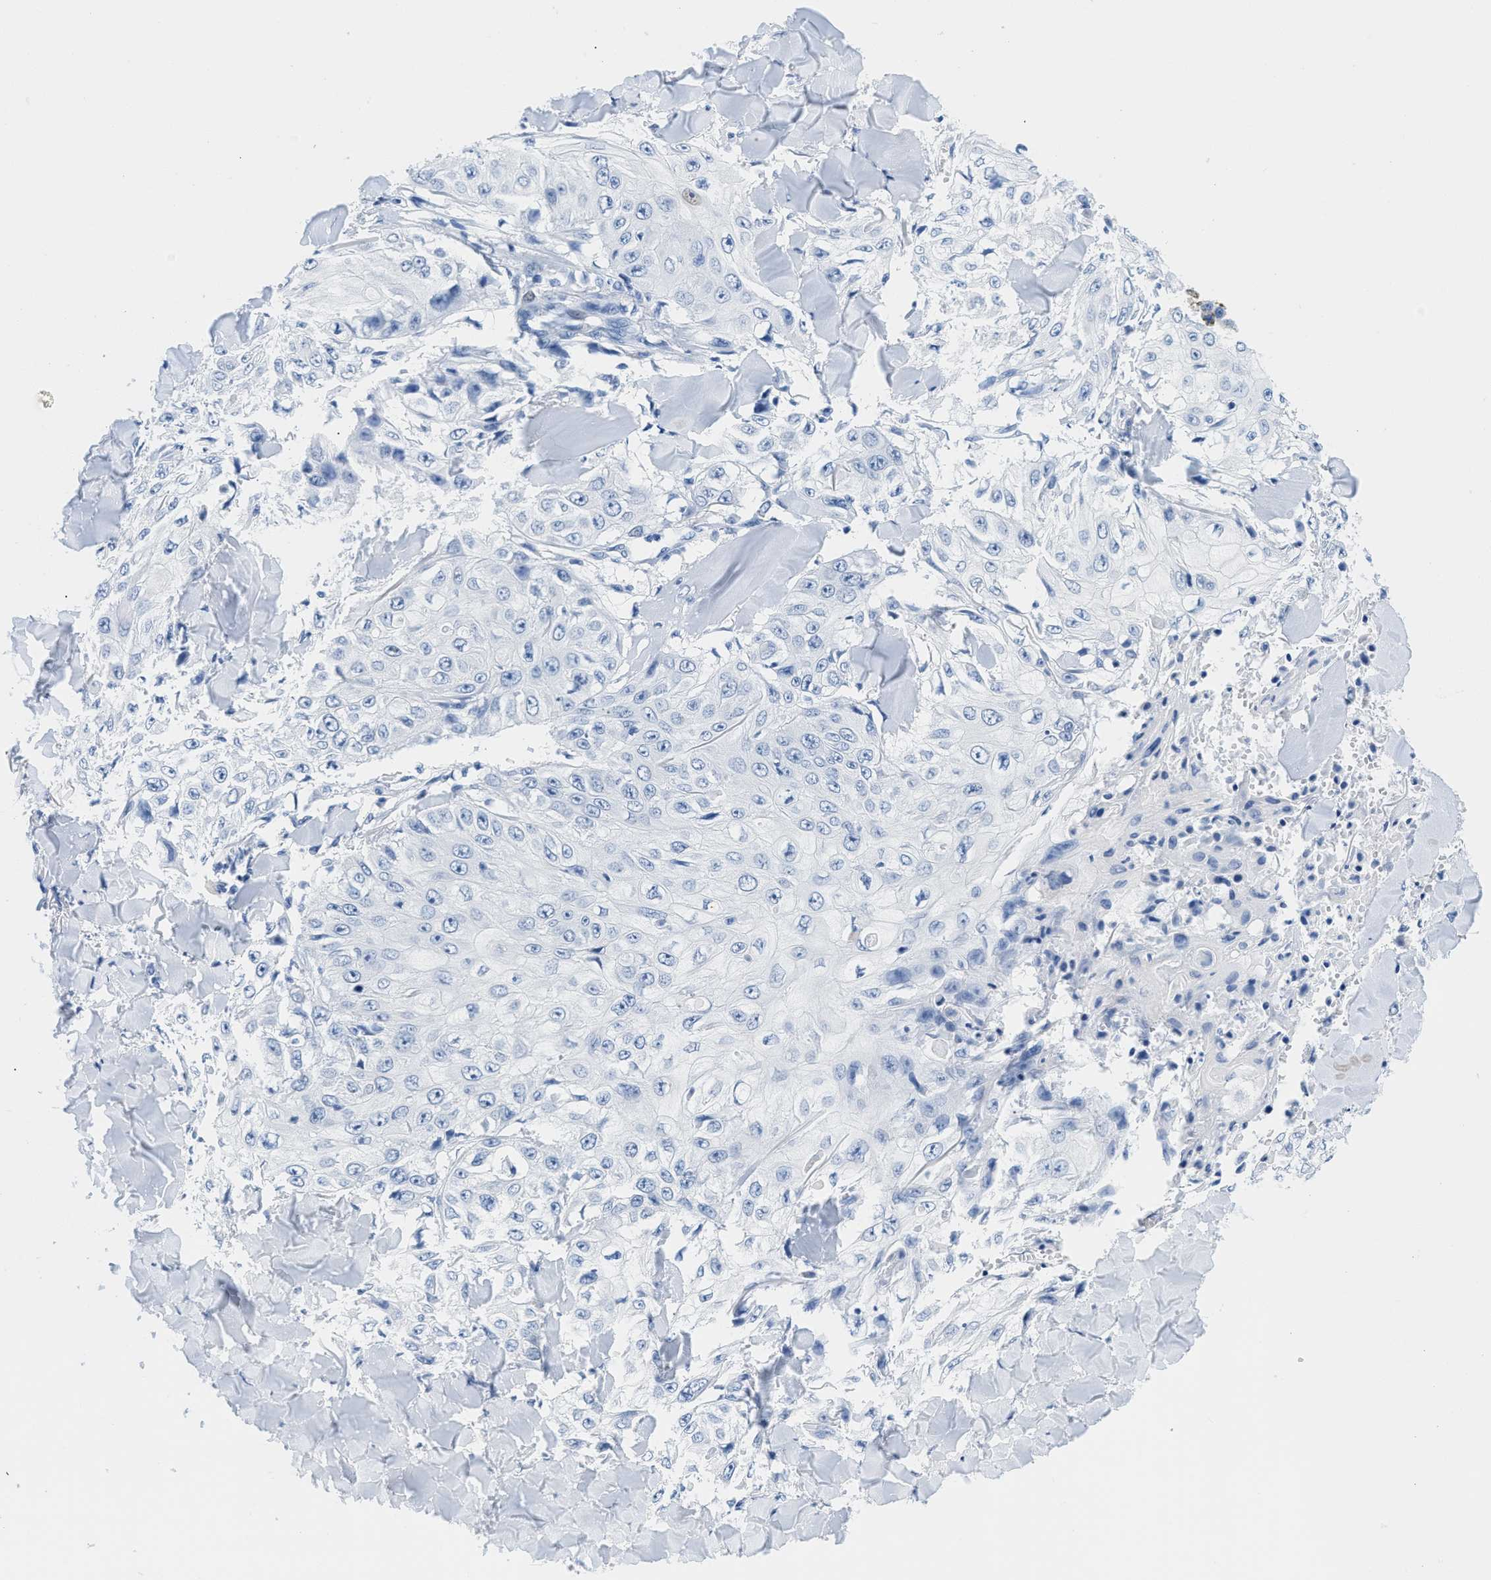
{"staining": {"intensity": "negative", "quantity": "none", "location": "none"}, "tissue": "skin cancer", "cell_type": "Tumor cells", "image_type": "cancer", "snomed": [{"axis": "morphology", "description": "Squamous cell carcinoma, NOS"}, {"axis": "topography", "description": "Skin"}], "caption": "A micrograph of squamous cell carcinoma (skin) stained for a protein demonstrates no brown staining in tumor cells.", "gene": "GSN", "patient": {"sex": "male", "age": 86}}